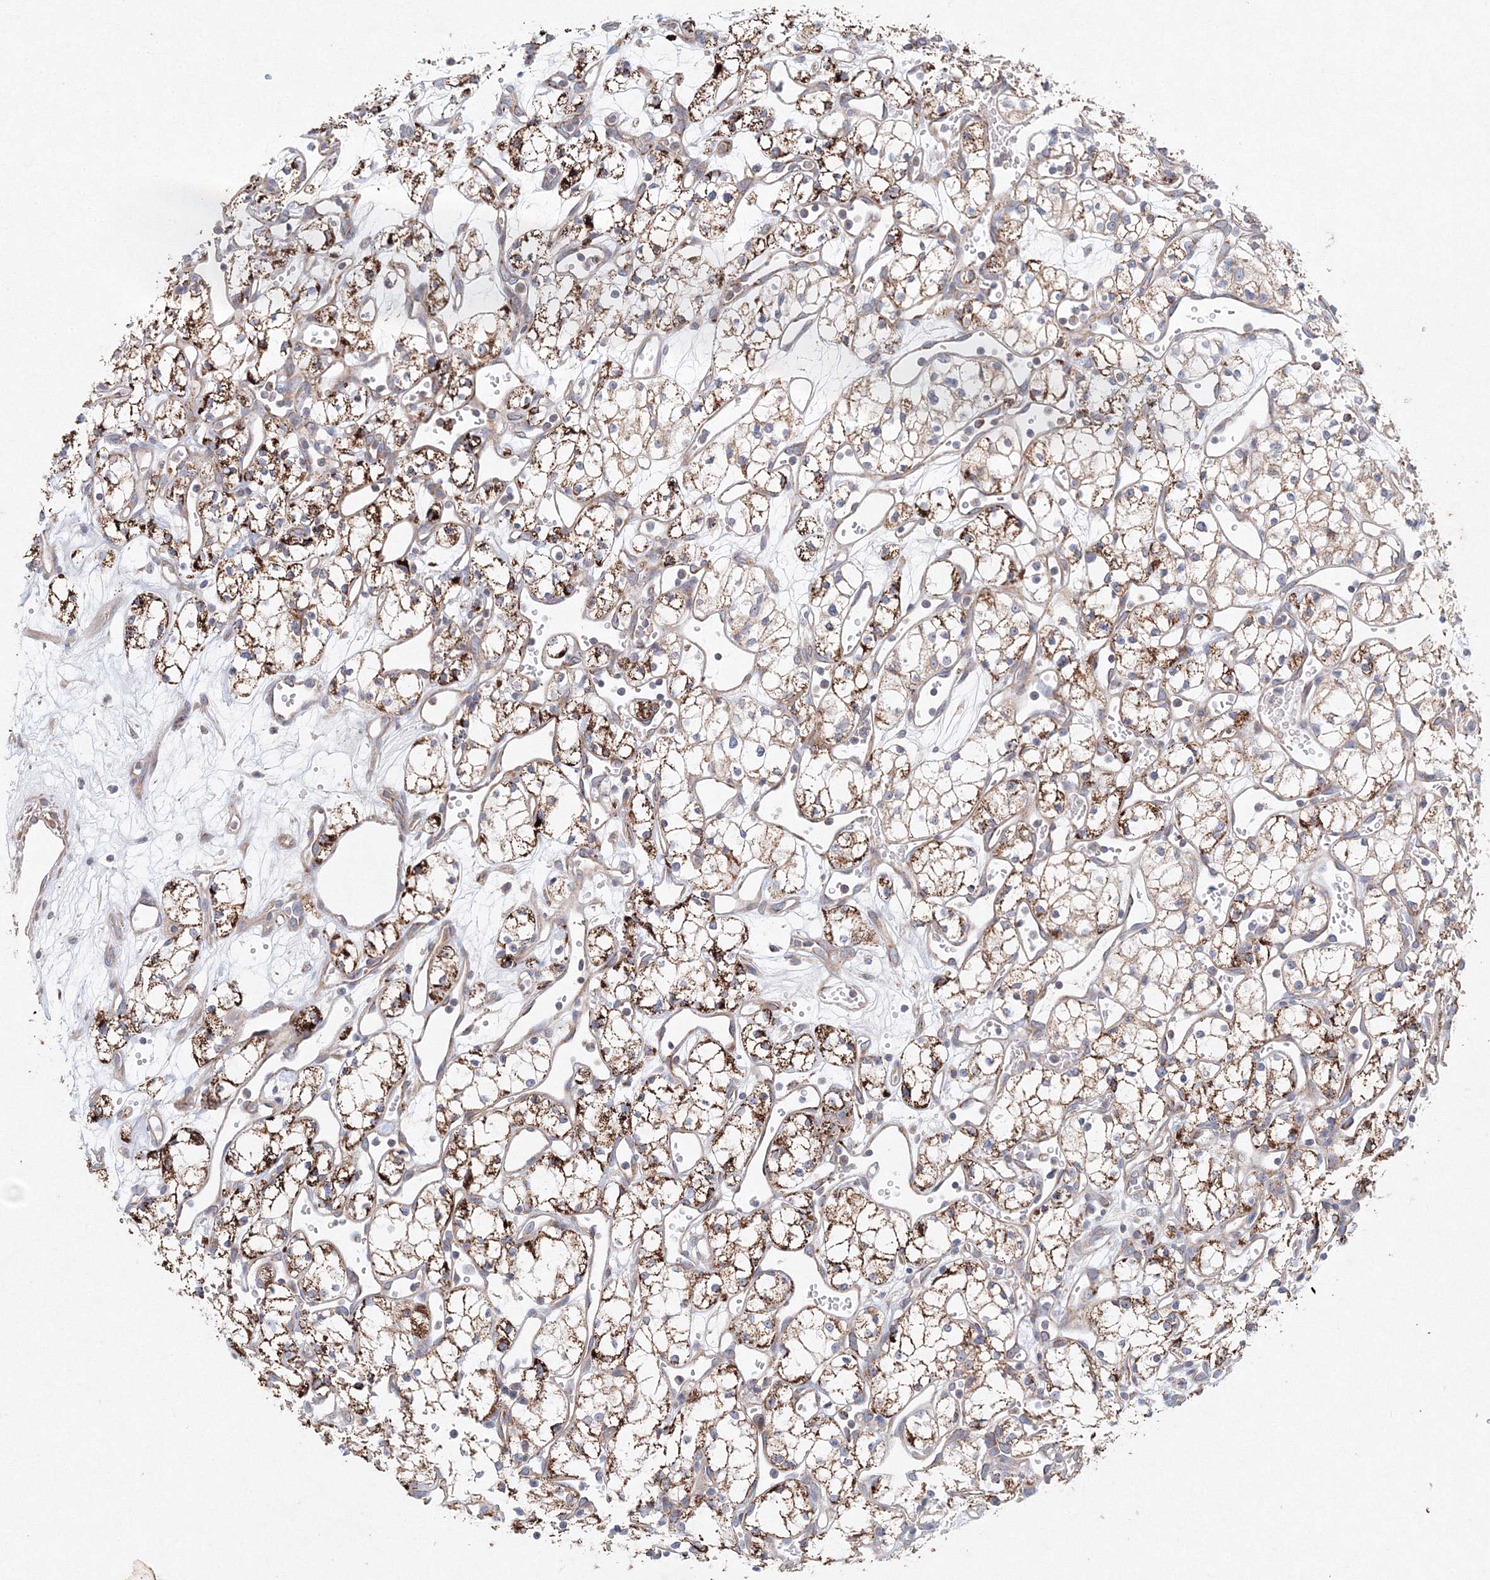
{"staining": {"intensity": "strong", "quantity": "25%-75%", "location": "cytoplasmic/membranous"}, "tissue": "renal cancer", "cell_type": "Tumor cells", "image_type": "cancer", "snomed": [{"axis": "morphology", "description": "Adenocarcinoma, NOS"}, {"axis": "topography", "description": "Kidney"}], "caption": "Tumor cells show high levels of strong cytoplasmic/membranous positivity in approximately 25%-75% of cells in human renal cancer.", "gene": "WDR49", "patient": {"sex": "male", "age": 59}}